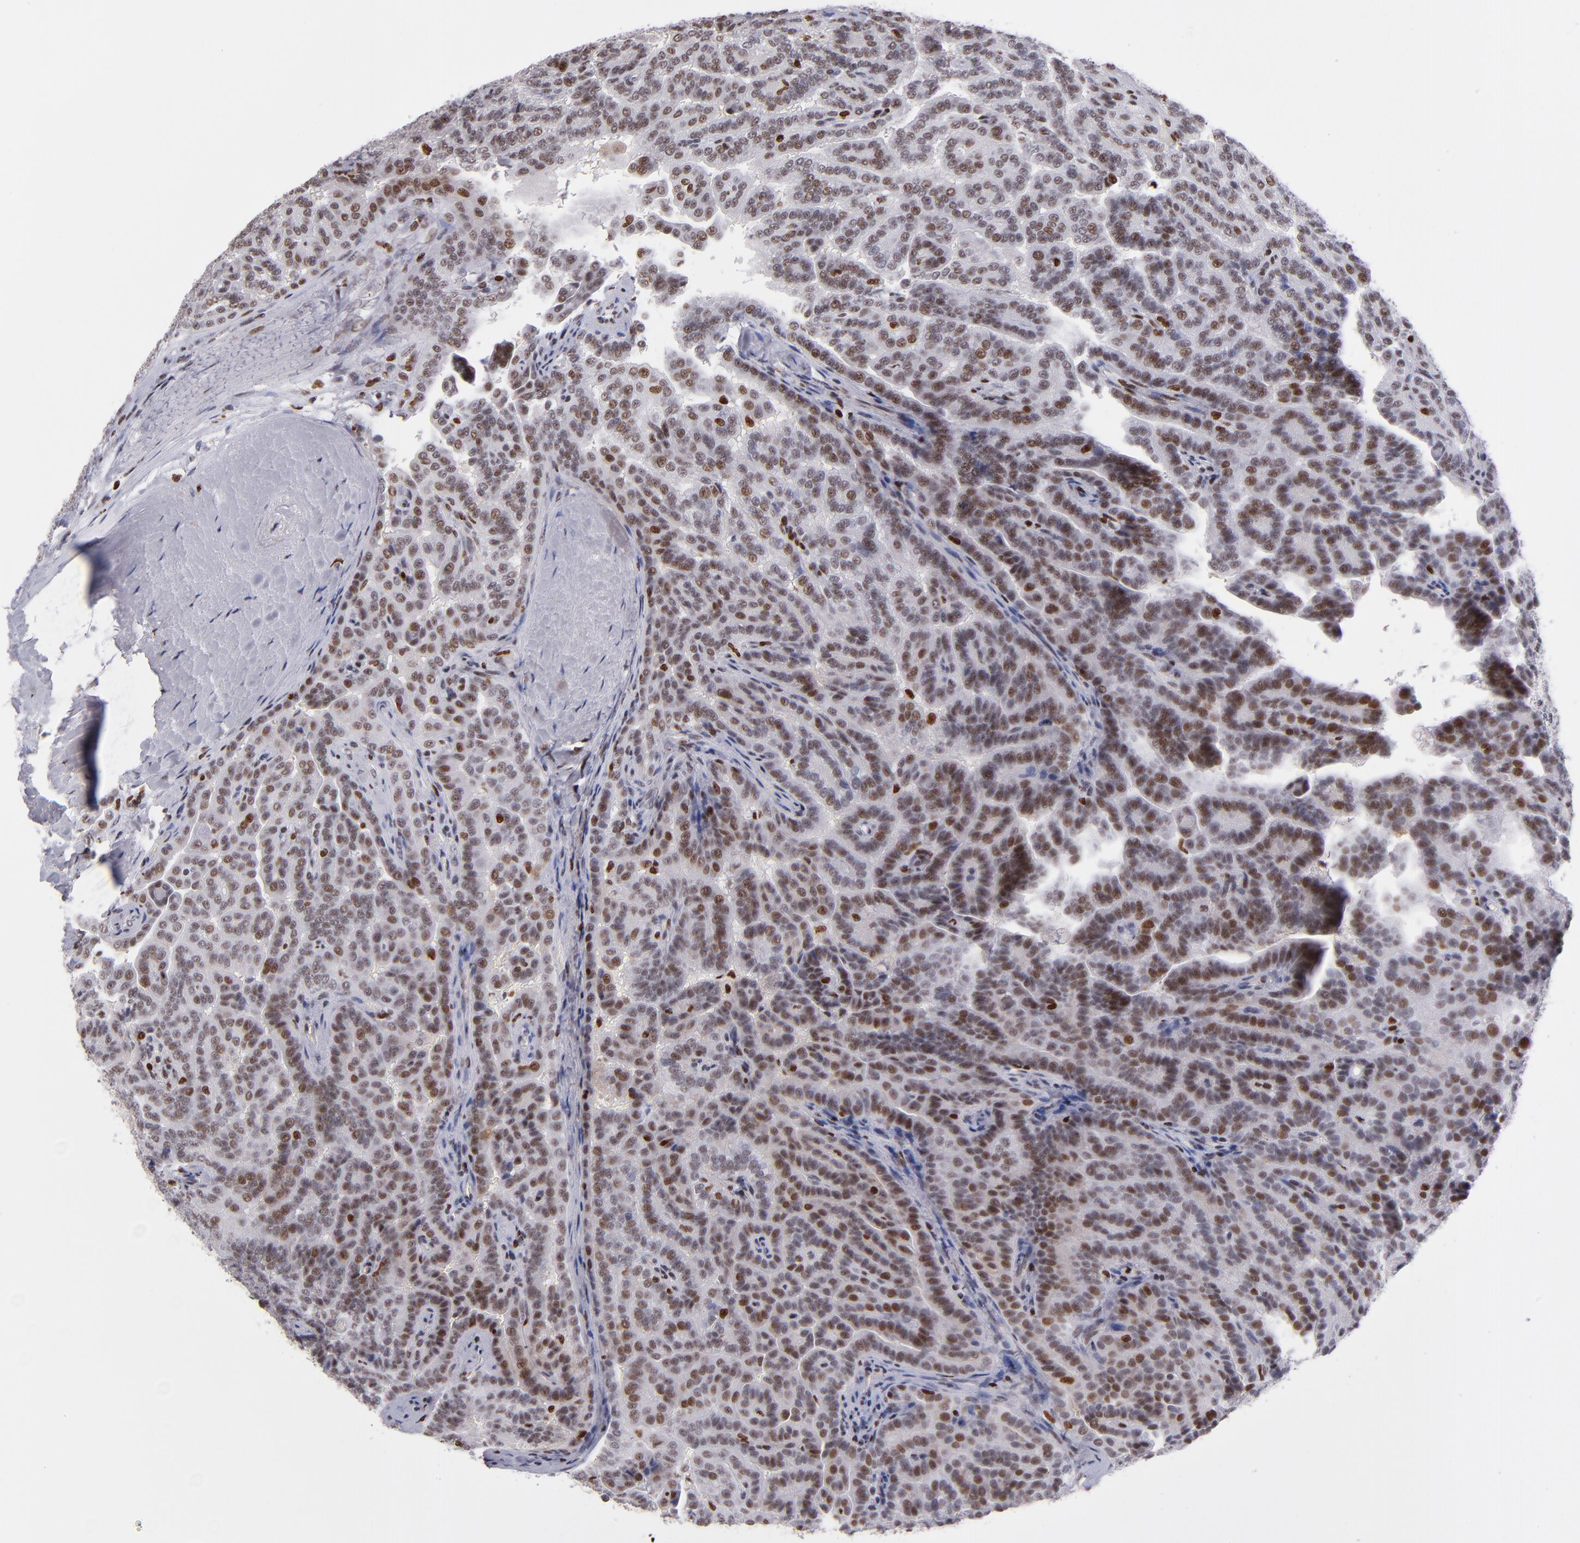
{"staining": {"intensity": "moderate", "quantity": "25%-75%", "location": "nuclear"}, "tissue": "renal cancer", "cell_type": "Tumor cells", "image_type": "cancer", "snomed": [{"axis": "morphology", "description": "Adenocarcinoma, NOS"}, {"axis": "topography", "description": "Kidney"}], "caption": "Immunohistochemistry (IHC) staining of adenocarcinoma (renal), which exhibits medium levels of moderate nuclear expression in about 25%-75% of tumor cells indicating moderate nuclear protein positivity. The staining was performed using DAB (brown) for protein detection and nuclei were counterstained in hematoxylin (blue).", "gene": "POLA1", "patient": {"sex": "male", "age": 61}}